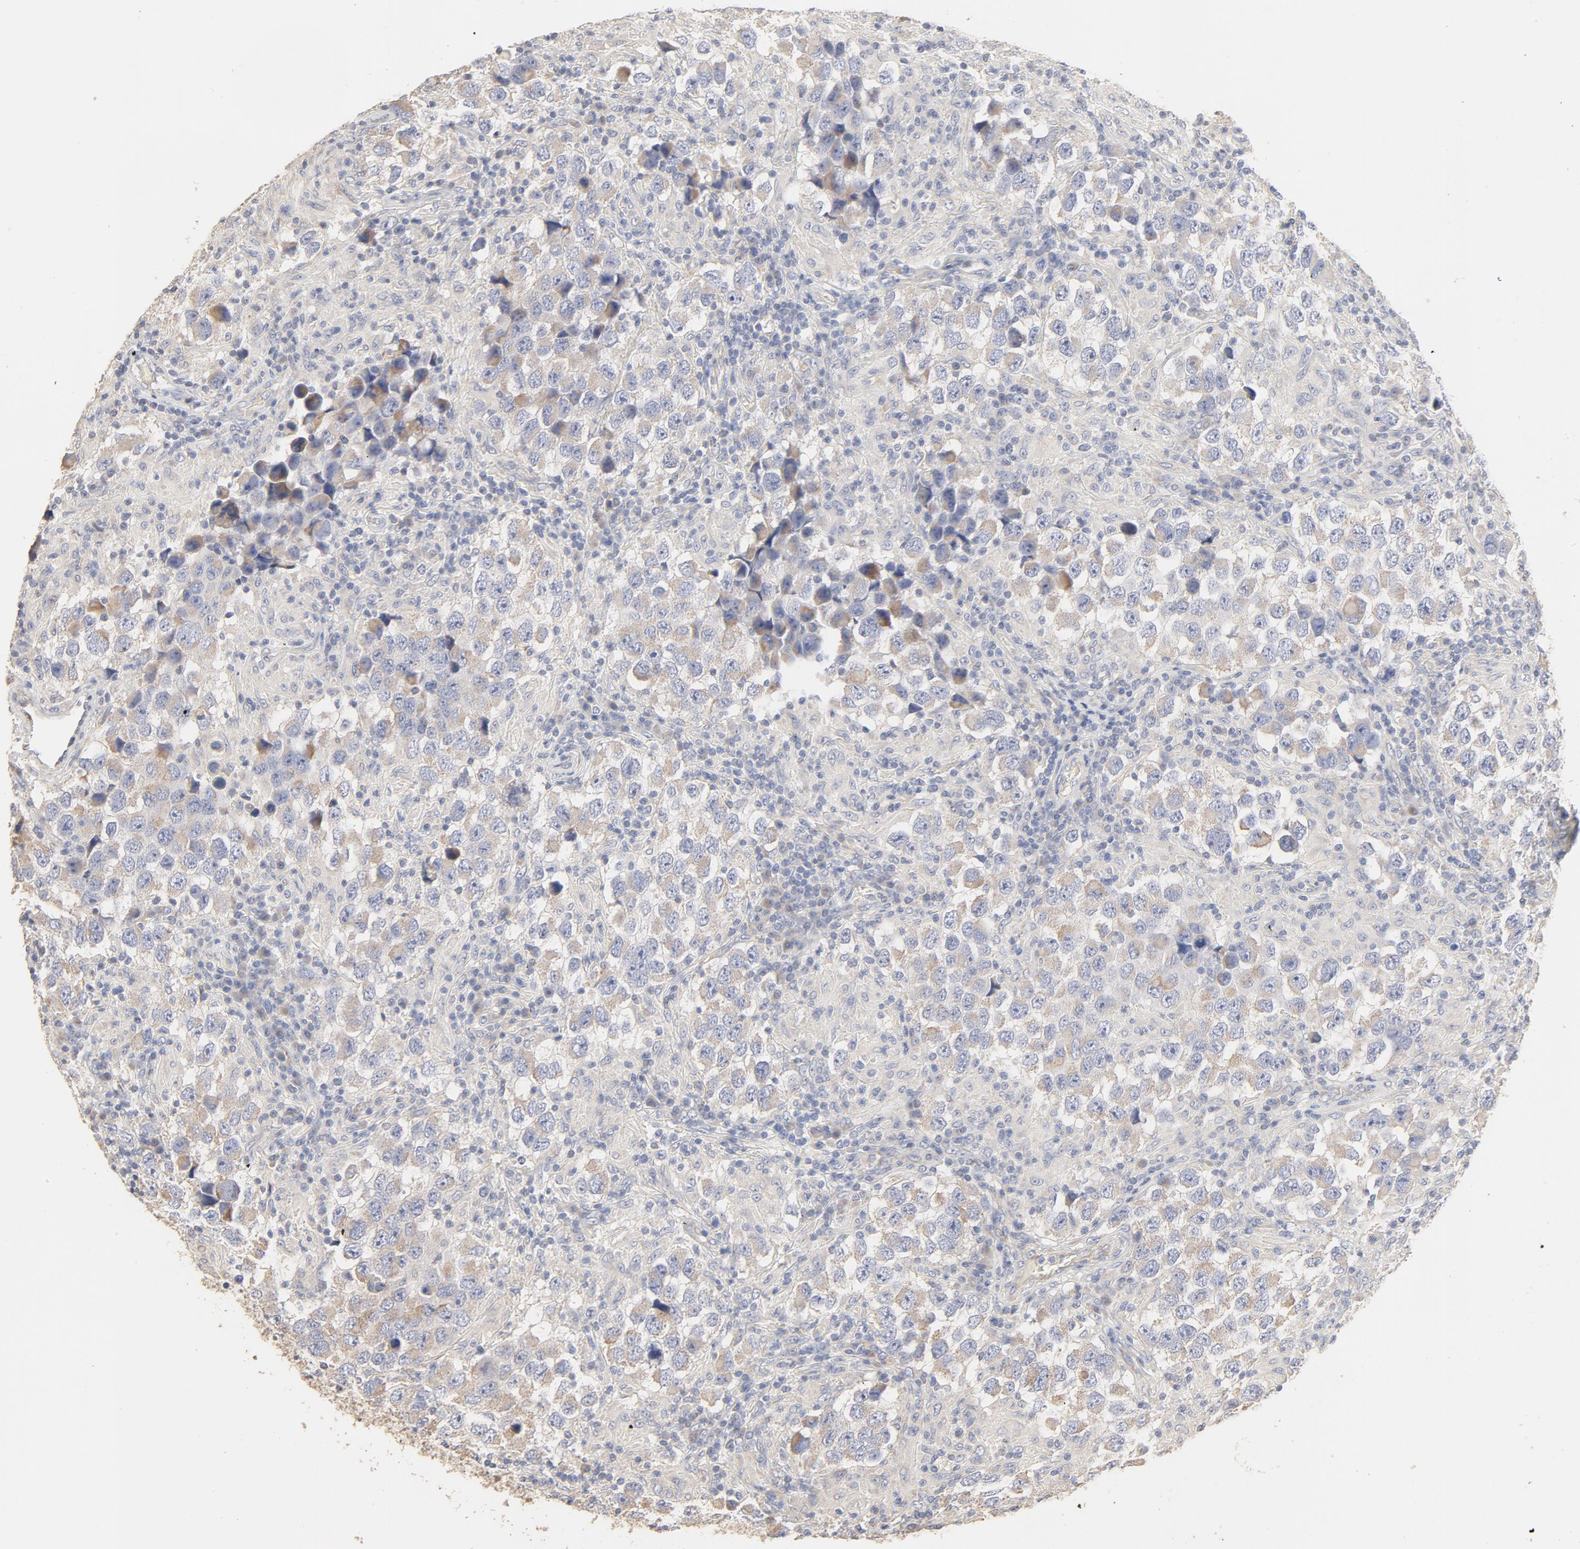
{"staining": {"intensity": "negative", "quantity": "none", "location": "none"}, "tissue": "testis cancer", "cell_type": "Tumor cells", "image_type": "cancer", "snomed": [{"axis": "morphology", "description": "Carcinoma, Embryonal, NOS"}, {"axis": "topography", "description": "Testis"}], "caption": "This is a photomicrograph of IHC staining of testis cancer (embryonal carcinoma), which shows no positivity in tumor cells.", "gene": "FCGBP", "patient": {"sex": "male", "age": 21}}